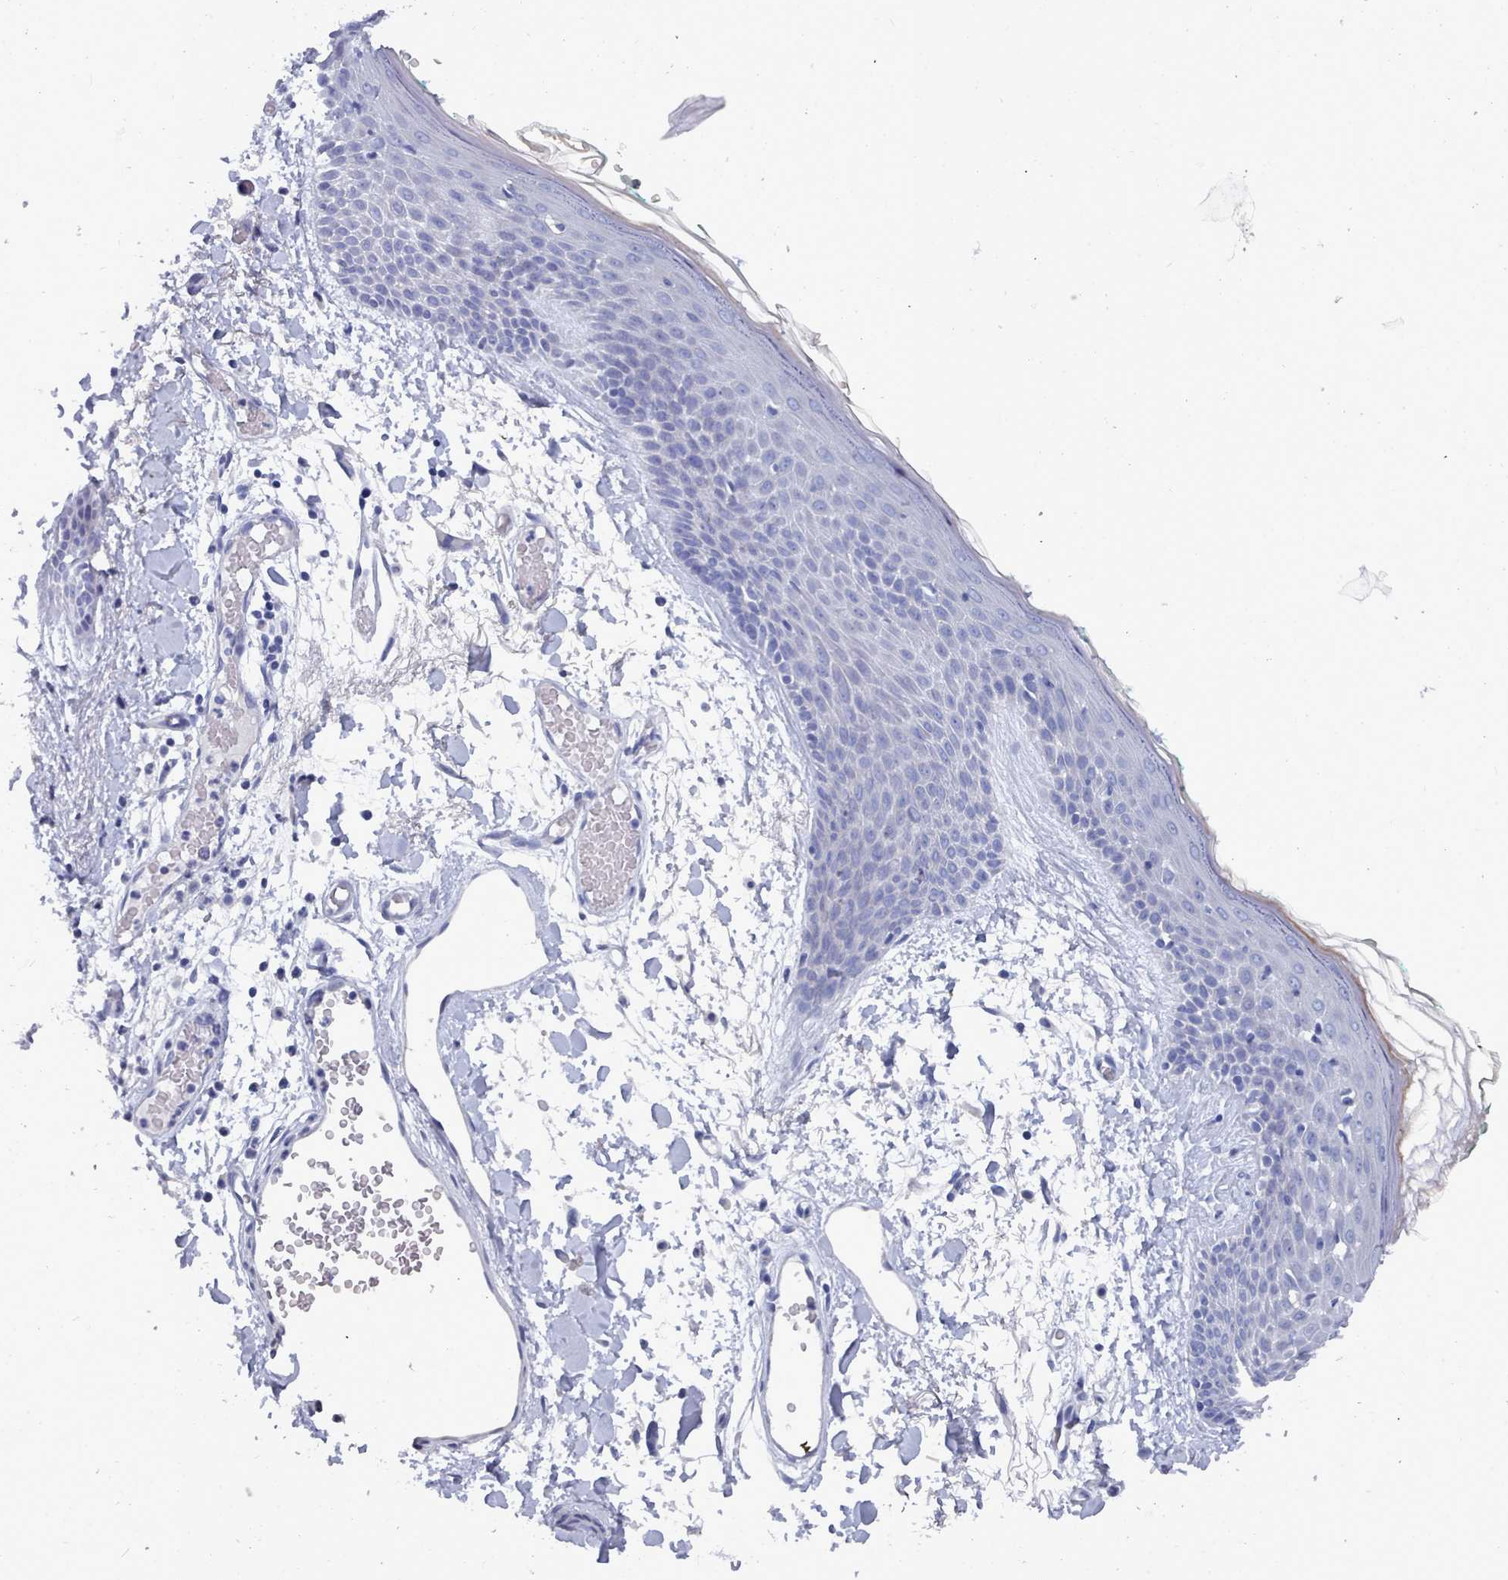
{"staining": {"intensity": "negative", "quantity": "none", "location": "none"}, "tissue": "skin", "cell_type": "Fibroblasts", "image_type": "normal", "snomed": [{"axis": "morphology", "description": "Normal tissue, NOS"}, {"axis": "topography", "description": "Skin"}], "caption": "Immunohistochemistry of benign skin displays no positivity in fibroblasts.", "gene": "ENSG00000285188", "patient": {"sex": "male", "age": 79}}